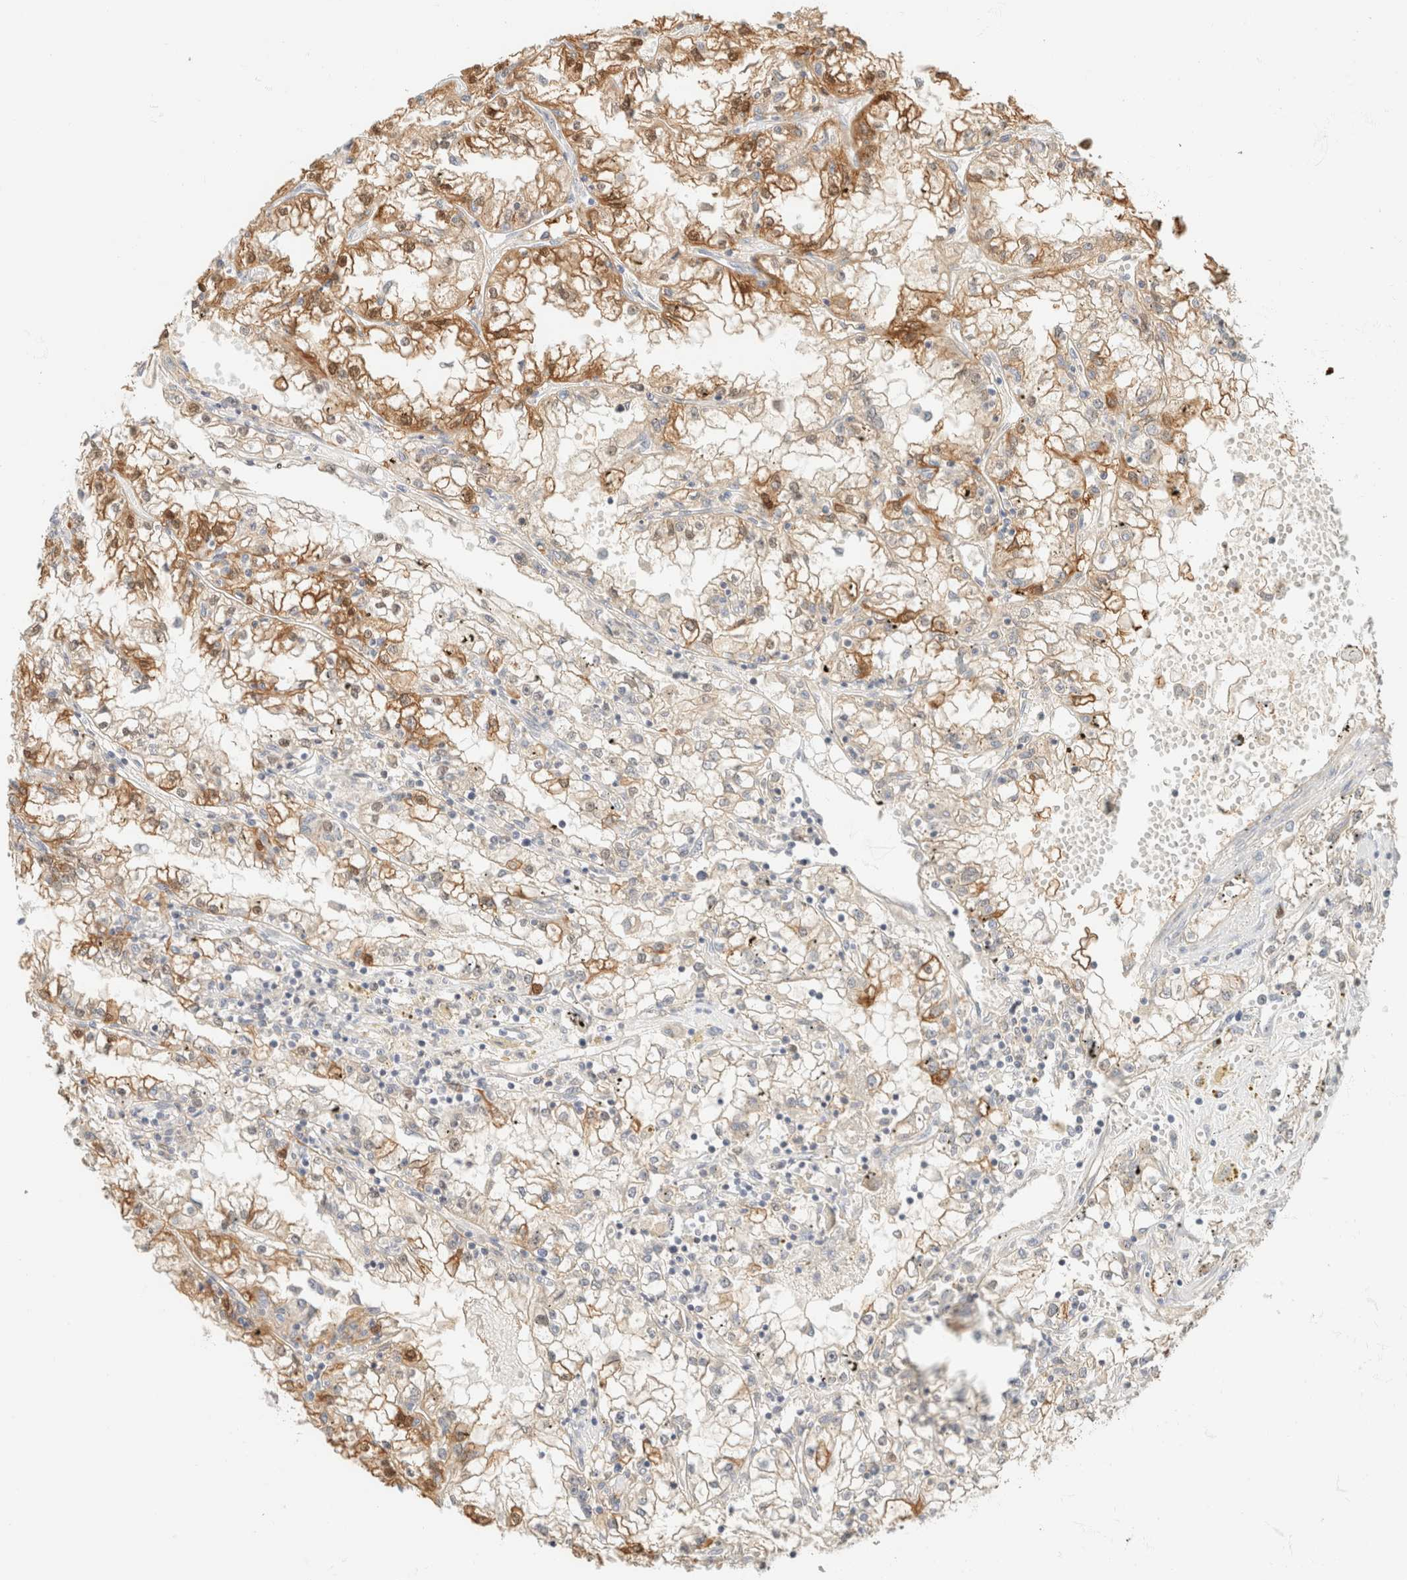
{"staining": {"intensity": "moderate", "quantity": "25%-75%", "location": "cytoplasmic/membranous"}, "tissue": "renal cancer", "cell_type": "Tumor cells", "image_type": "cancer", "snomed": [{"axis": "morphology", "description": "Adenocarcinoma, NOS"}, {"axis": "topography", "description": "Kidney"}], "caption": "Protein staining of adenocarcinoma (renal) tissue exhibits moderate cytoplasmic/membranous staining in about 25%-75% of tumor cells.", "gene": "GPI", "patient": {"sex": "male", "age": 56}}